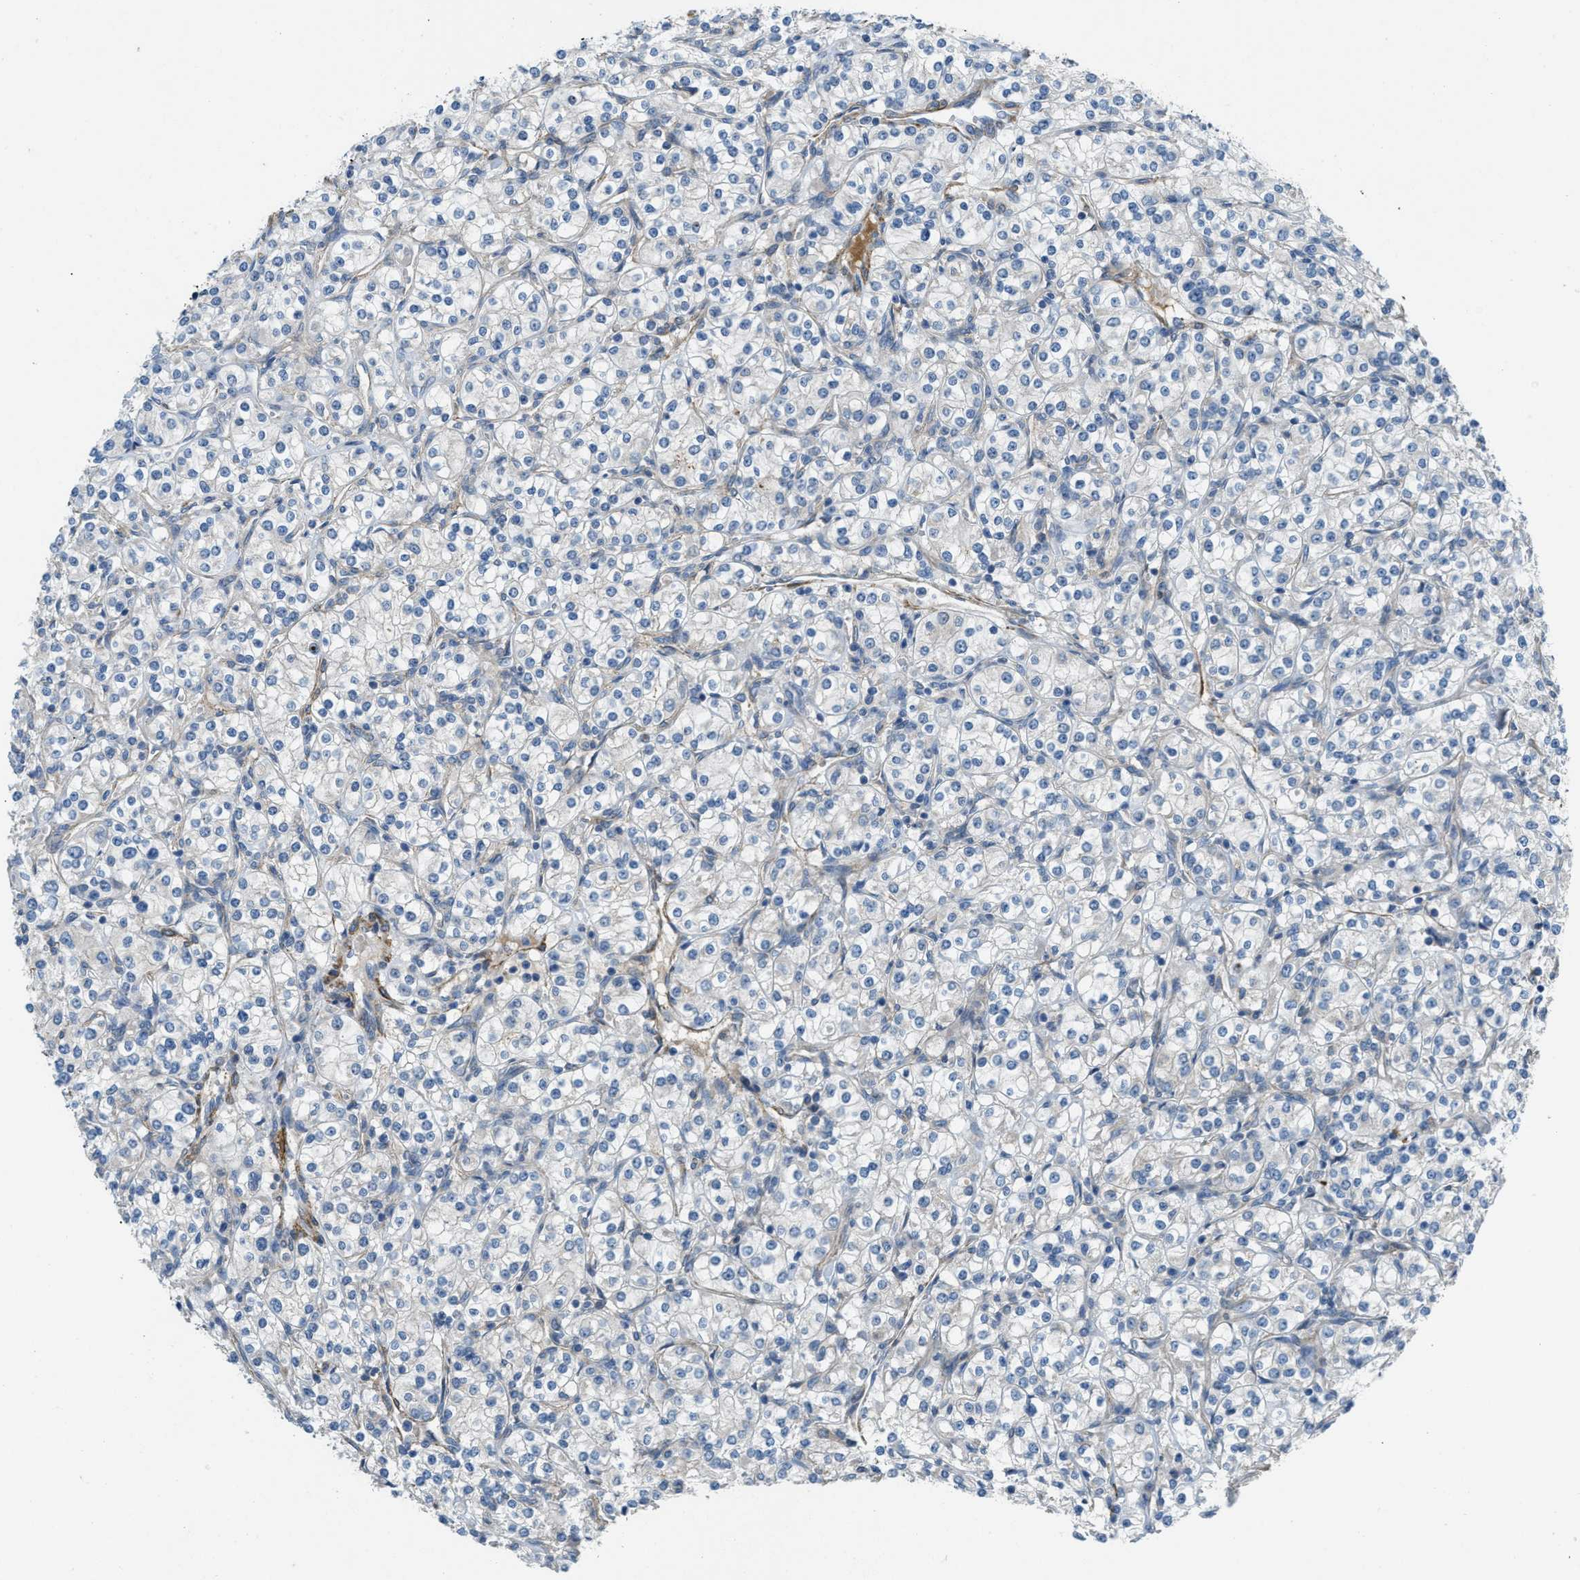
{"staining": {"intensity": "negative", "quantity": "none", "location": "none"}, "tissue": "renal cancer", "cell_type": "Tumor cells", "image_type": "cancer", "snomed": [{"axis": "morphology", "description": "Adenocarcinoma, NOS"}, {"axis": "topography", "description": "Kidney"}], "caption": "Immunohistochemistry image of human renal adenocarcinoma stained for a protein (brown), which reveals no expression in tumor cells. Brightfield microscopy of immunohistochemistry (IHC) stained with DAB (brown) and hematoxylin (blue), captured at high magnification.", "gene": "BMPR1A", "patient": {"sex": "male", "age": 77}}